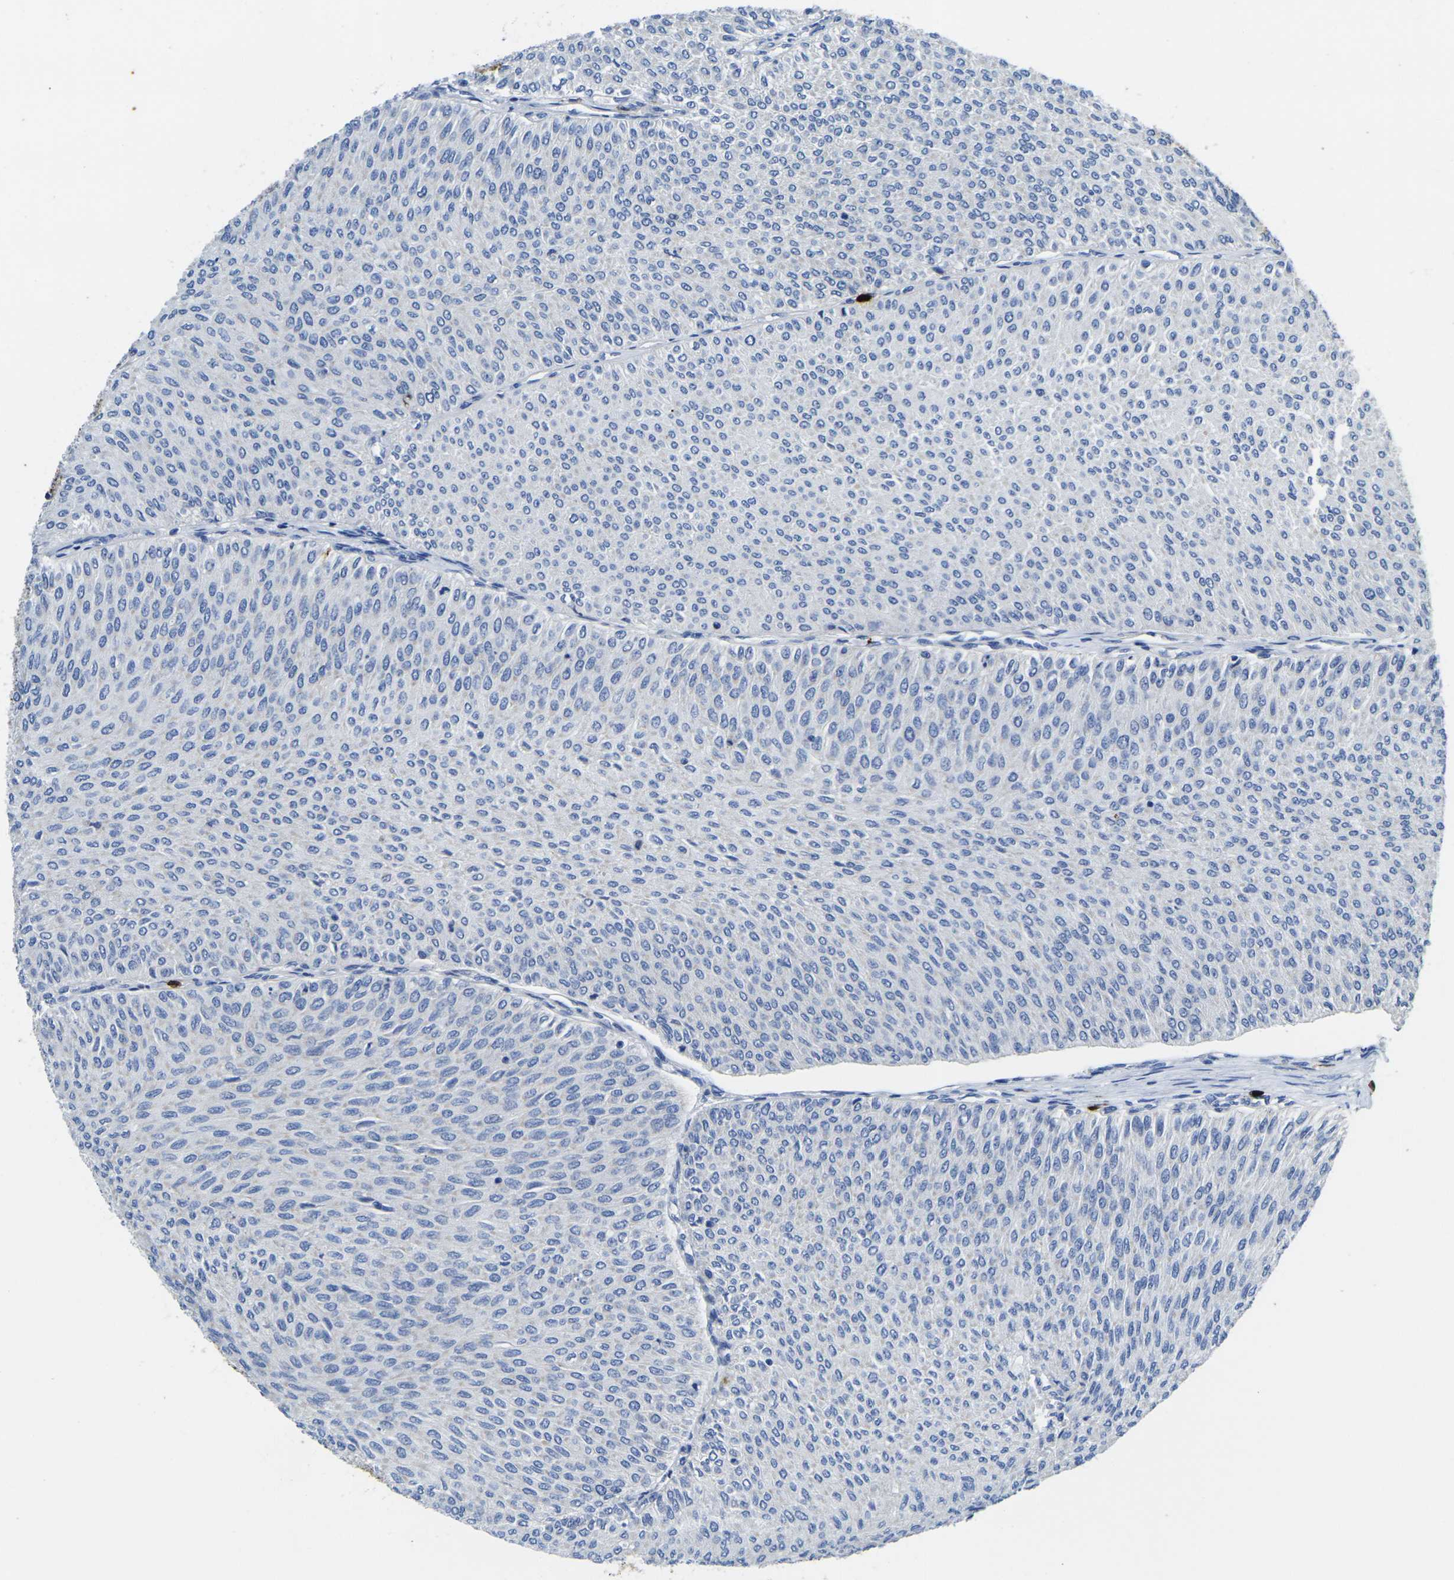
{"staining": {"intensity": "negative", "quantity": "none", "location": "none"}, "tissue": "urothelial cancer", "cell_type": "Tumor cells", "image_type": "cancer", "snomed": [{"axis": "morphology", "description": "Urothelial carcinoma, Low grade"}, {"axis": "topography", "description": "Urinary bladder"}], "caption": "Immunohistochemical staining of urothelial cancer demonstrates no significant staining in tumor cells. Nuclei are stained in blue.", "gene": "S100A9", "patient": {"sex": "male", "age": 78}}